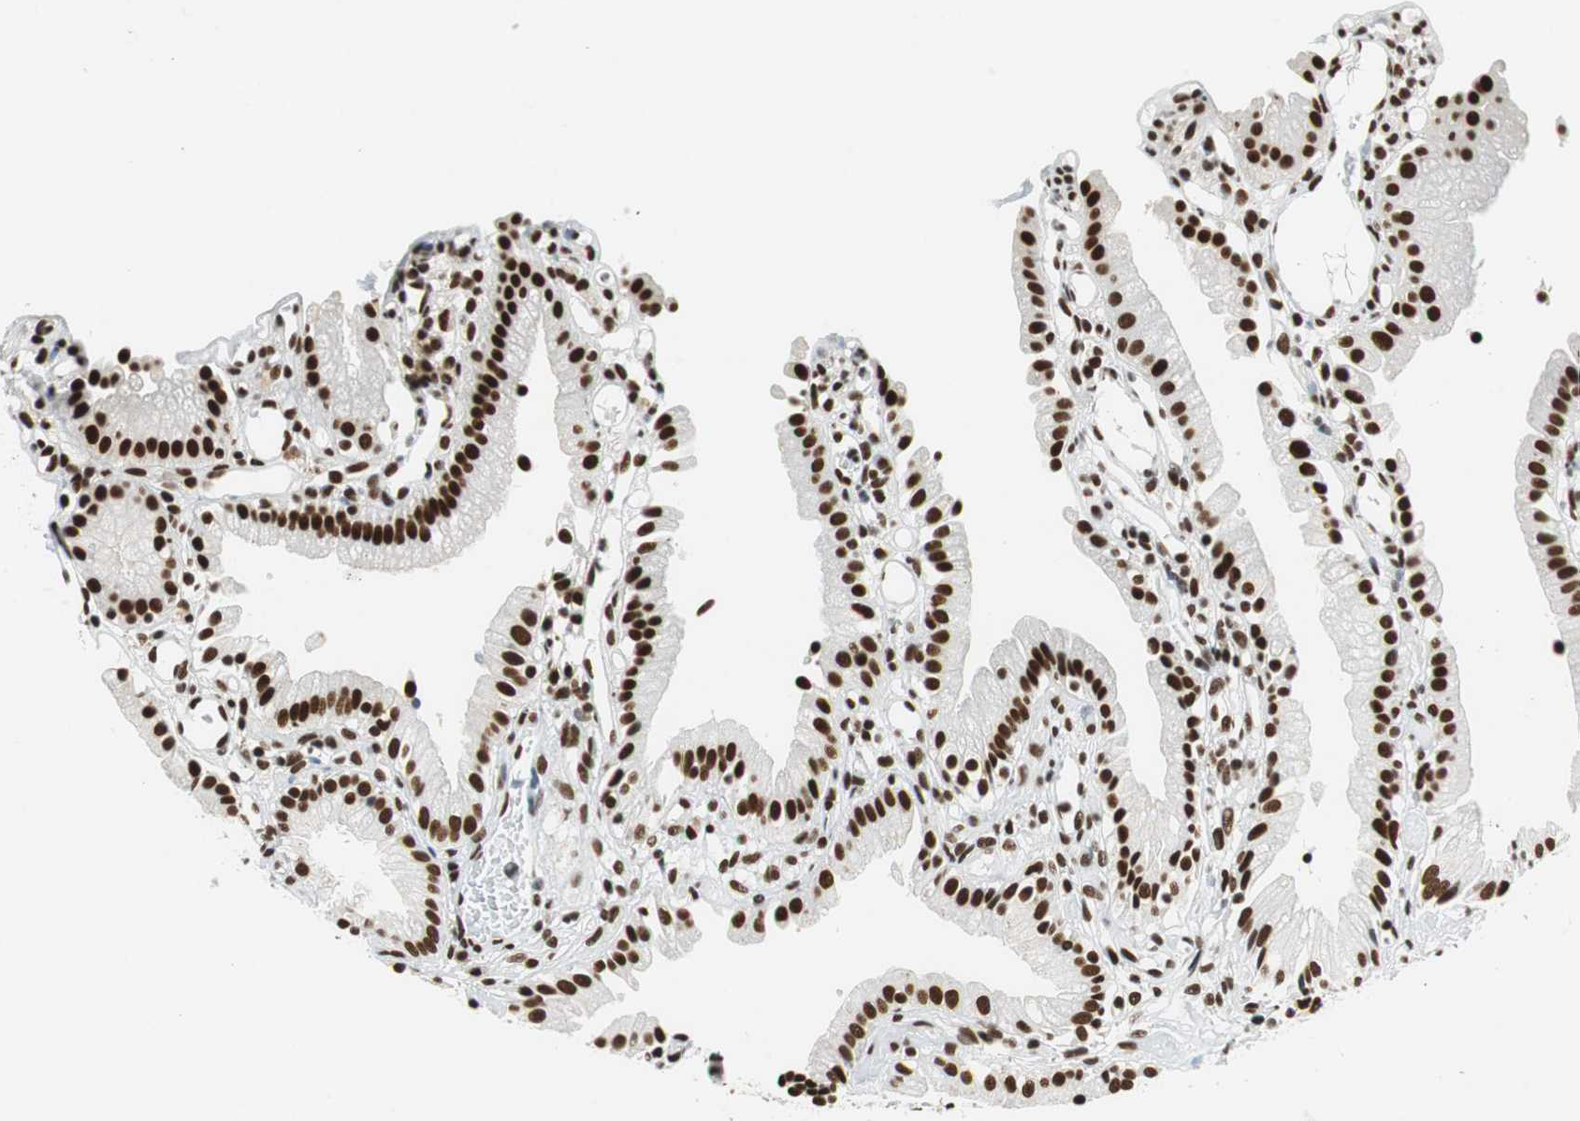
{"staining": {"intensity": "strong", "quantity": ">75%", "location": "nuclear"}, "tissue": "gallbladder", "cell_type": "Glandular cells", "image_type": "normal", "snomed": [{"axis": "morphology", "description": "Normal tissue, NOS"}, {"axis": "topography", "description": "Gallbladder"}], "caption": "Glandular cells demonstrate high levels of strong nuclear expression in approximately >75% of cells in benign gallbladder. (IHC, brightfield microscopy, high magnification).", "gene": "PRKDC", "patient": {"sex": "male", "age": 65}}